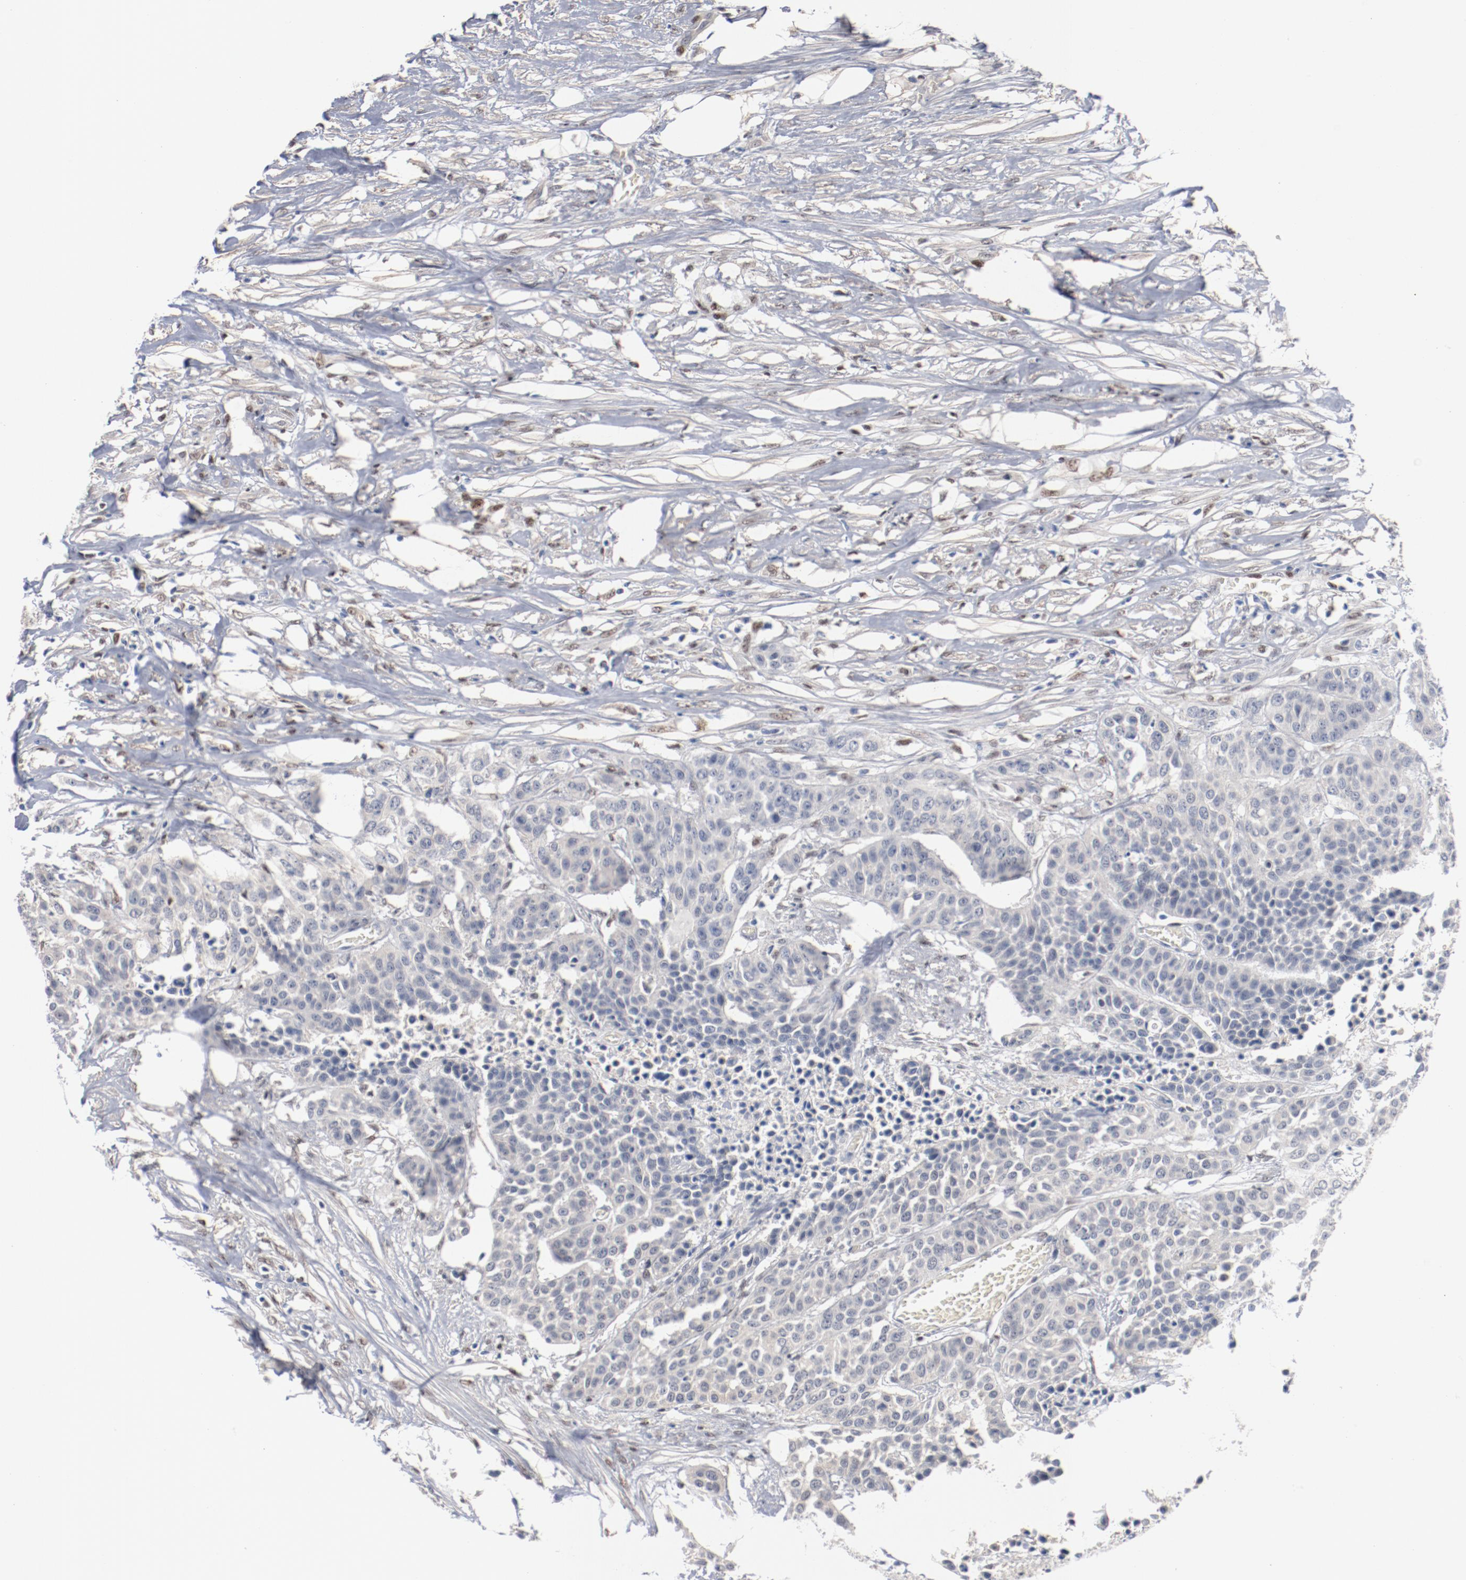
{"staining": {"intensity": "negative", "quantity": "none", "location": "none"}, "tissue": "urothelial cancer", "cell_type": "Tumor cells", "image_type": "cancer", "snomed": [{"axis": "morphology", "description": "Urothelial carcinoma, High grade"}, {"axis": "topography", "description": "Urinary bladder"}], "caption": "Immunohistochemistry (IHC) of urothelial carcinoma (high-grade) displays no positivity in tumor cells.", "gene": "ZEB2", "patient": {"sex": "male", "age": 74}}